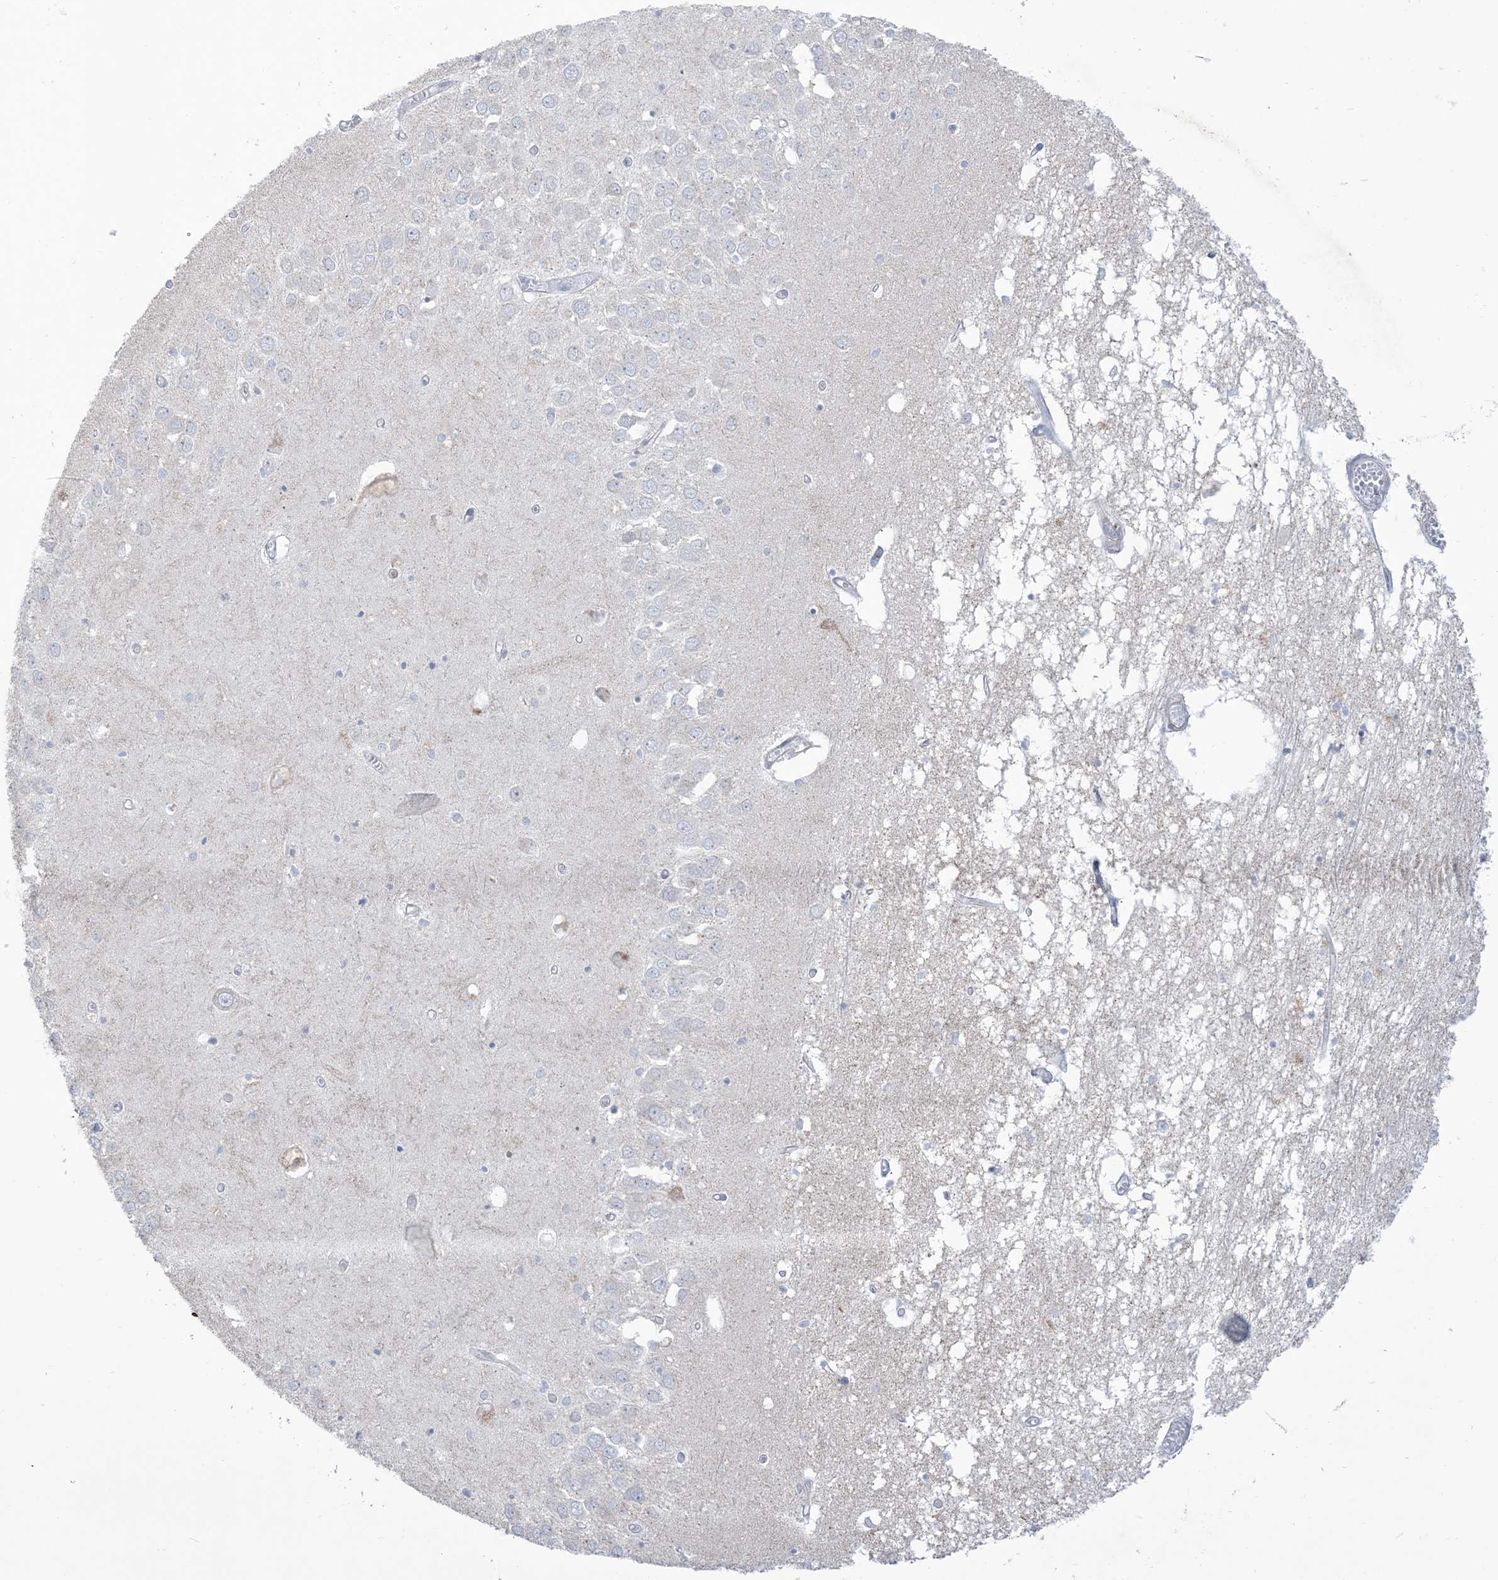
{"staining": {"intensity": "negative", "quantity": "none", "location": "none"}, "tissue": "hippocampus", "cell_type": "Glial cells", "image_type": "normal", "snomed": [{"axis": "morphology", "description": "Normal tissue, NOS"}, {"axis": "topography", "description": "Hippocampus"}], "caption": "Immunohistochemistry micrograph of benign human hippocampus stained for a protein (brown), which demonstrates no positivity in glial cells. (Brightfield microscopy of DAB (3,3'-diaminobenzidine) IHC at high magnification).", "gene": "MTHFD2L", "patient": {"sex": "male", "age": 70}}